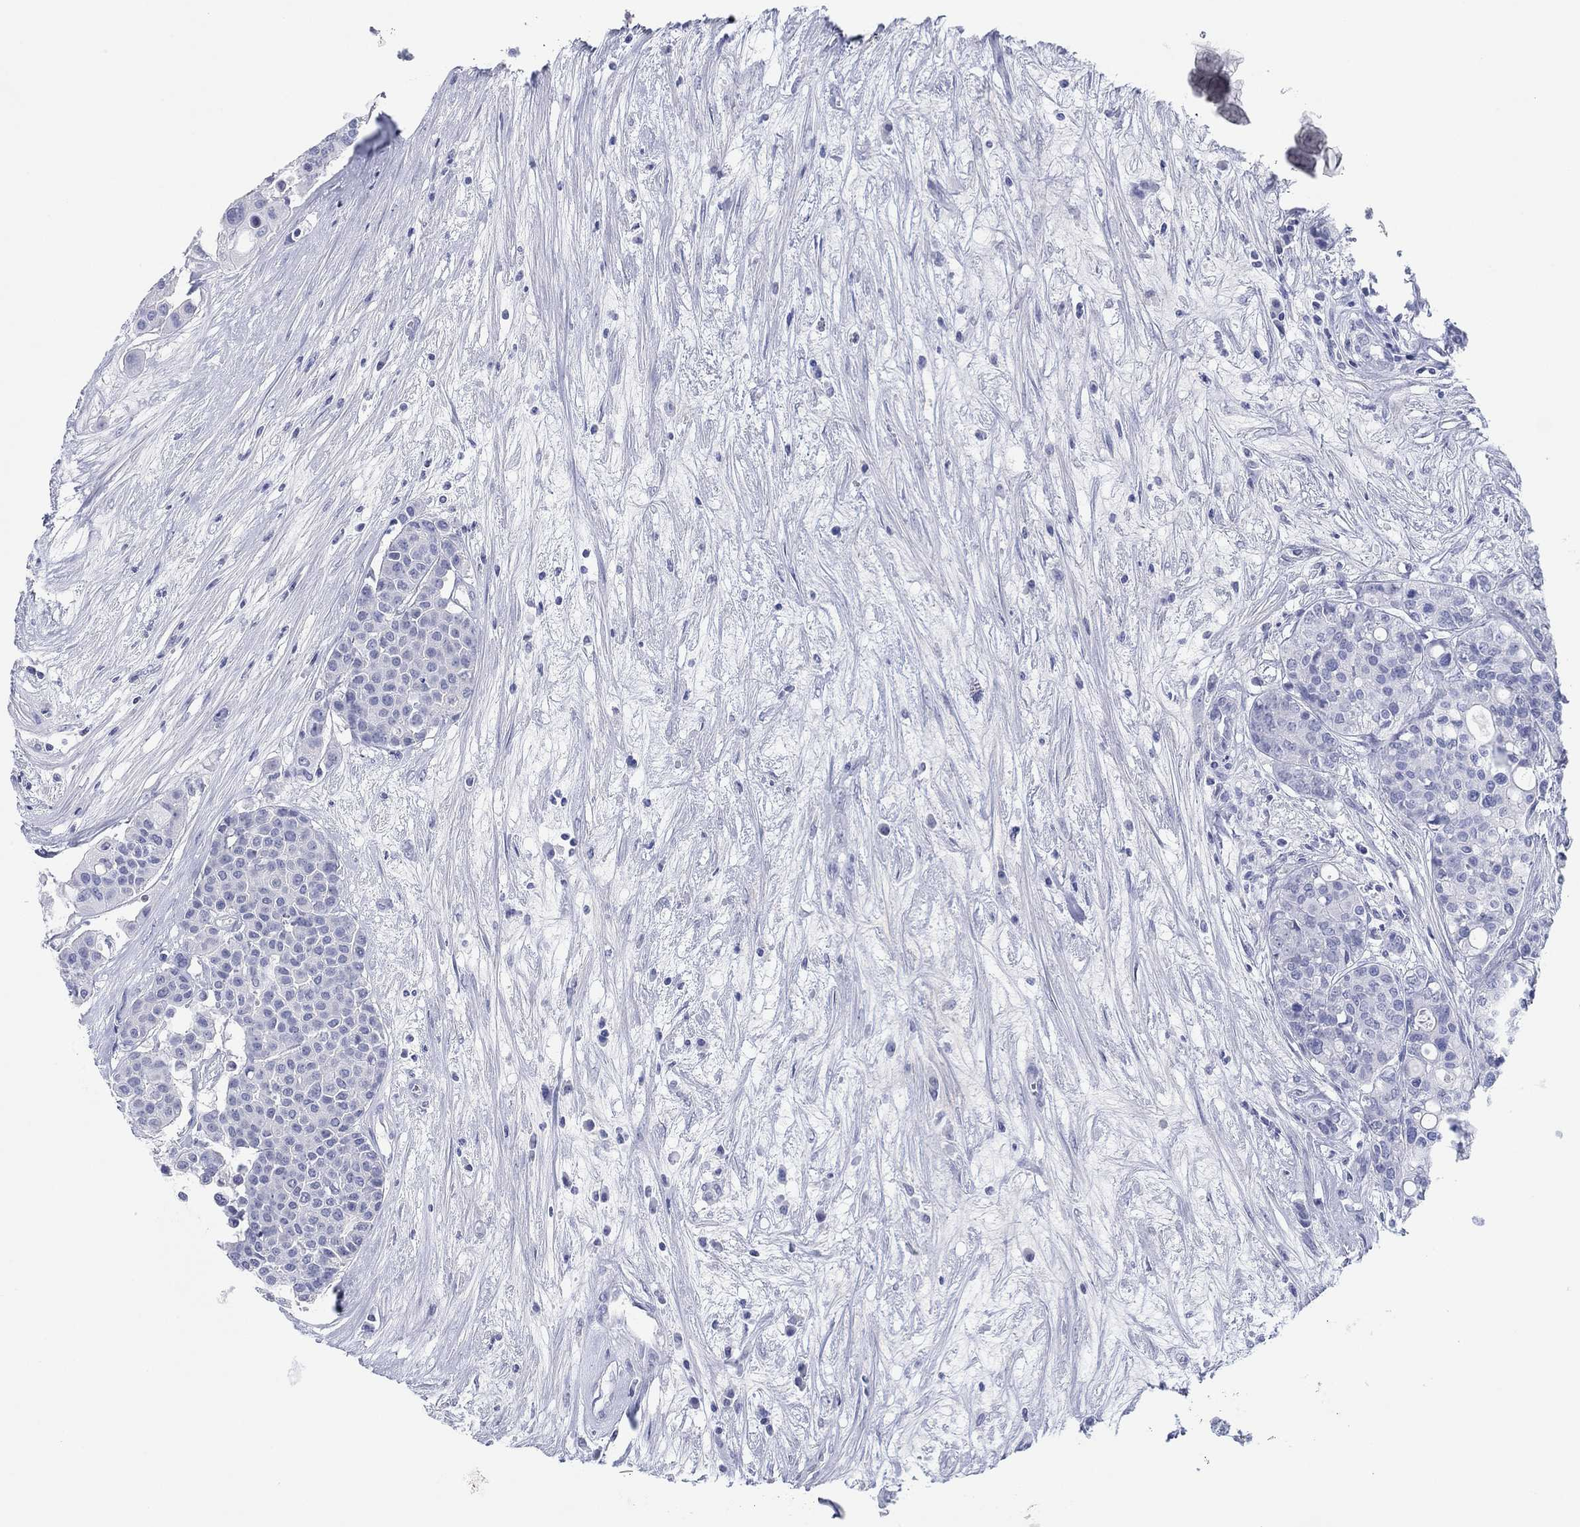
{"staining": {"intensity": "negative", "quantity": "none", "location": "none"}, "tissue": "carcinoid", "cell_type": "Tumor cells", "image_type": "cancer", "snomed": [{"axis": "morphology", "description": "Carcinoid, malignant, NOS"}, {"axis": "topography", "description": "Colon"}], "caption": "Immunohistochemistry micrograph of neoplastic tissue: human malignant carcinoid stained with DAB exhibits no significant protein expression in tumor cells.", "gene": "PDYN", "patient": {"sex": "male", "age": 81}}